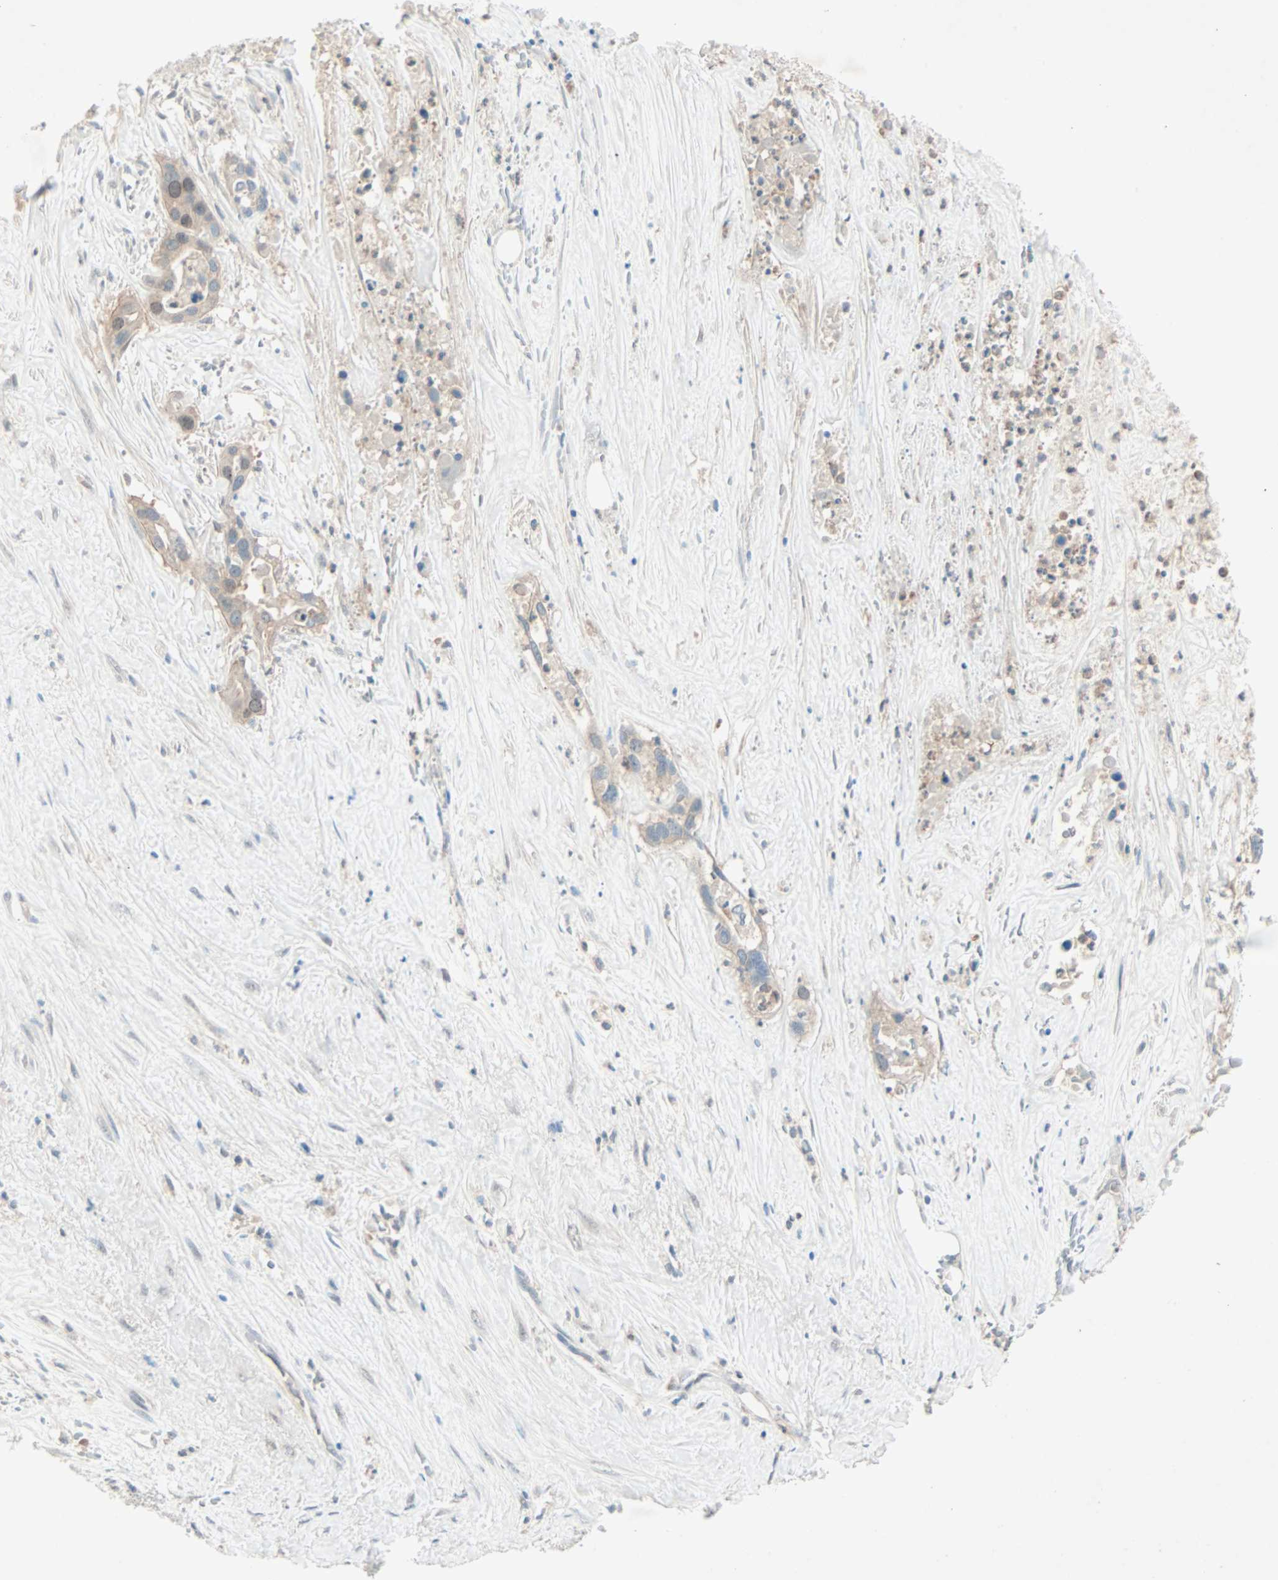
{"staining": {"intensity": "weak", "quantity": ">75%", "location": "cytoplasmic/membranous,nuclear"}, "tissue": "liver cancer", "cell_type": "Tumor cells", "image_type": "cancer", "snomed": [{"axis": "morphology", "description": "Cholangiocarcinoma"}, {"axis": "topography", "description": "Liver"}], "caption": "Immunohistochemical staining of human cholangiocarcinoma (liver) displays low levels of weak cytoplasmic/membranous and nuclear protein expression in about >75% of tumor cells.", "gene": "SMIM8", "patient": {"sex": "female", "age": 65}}